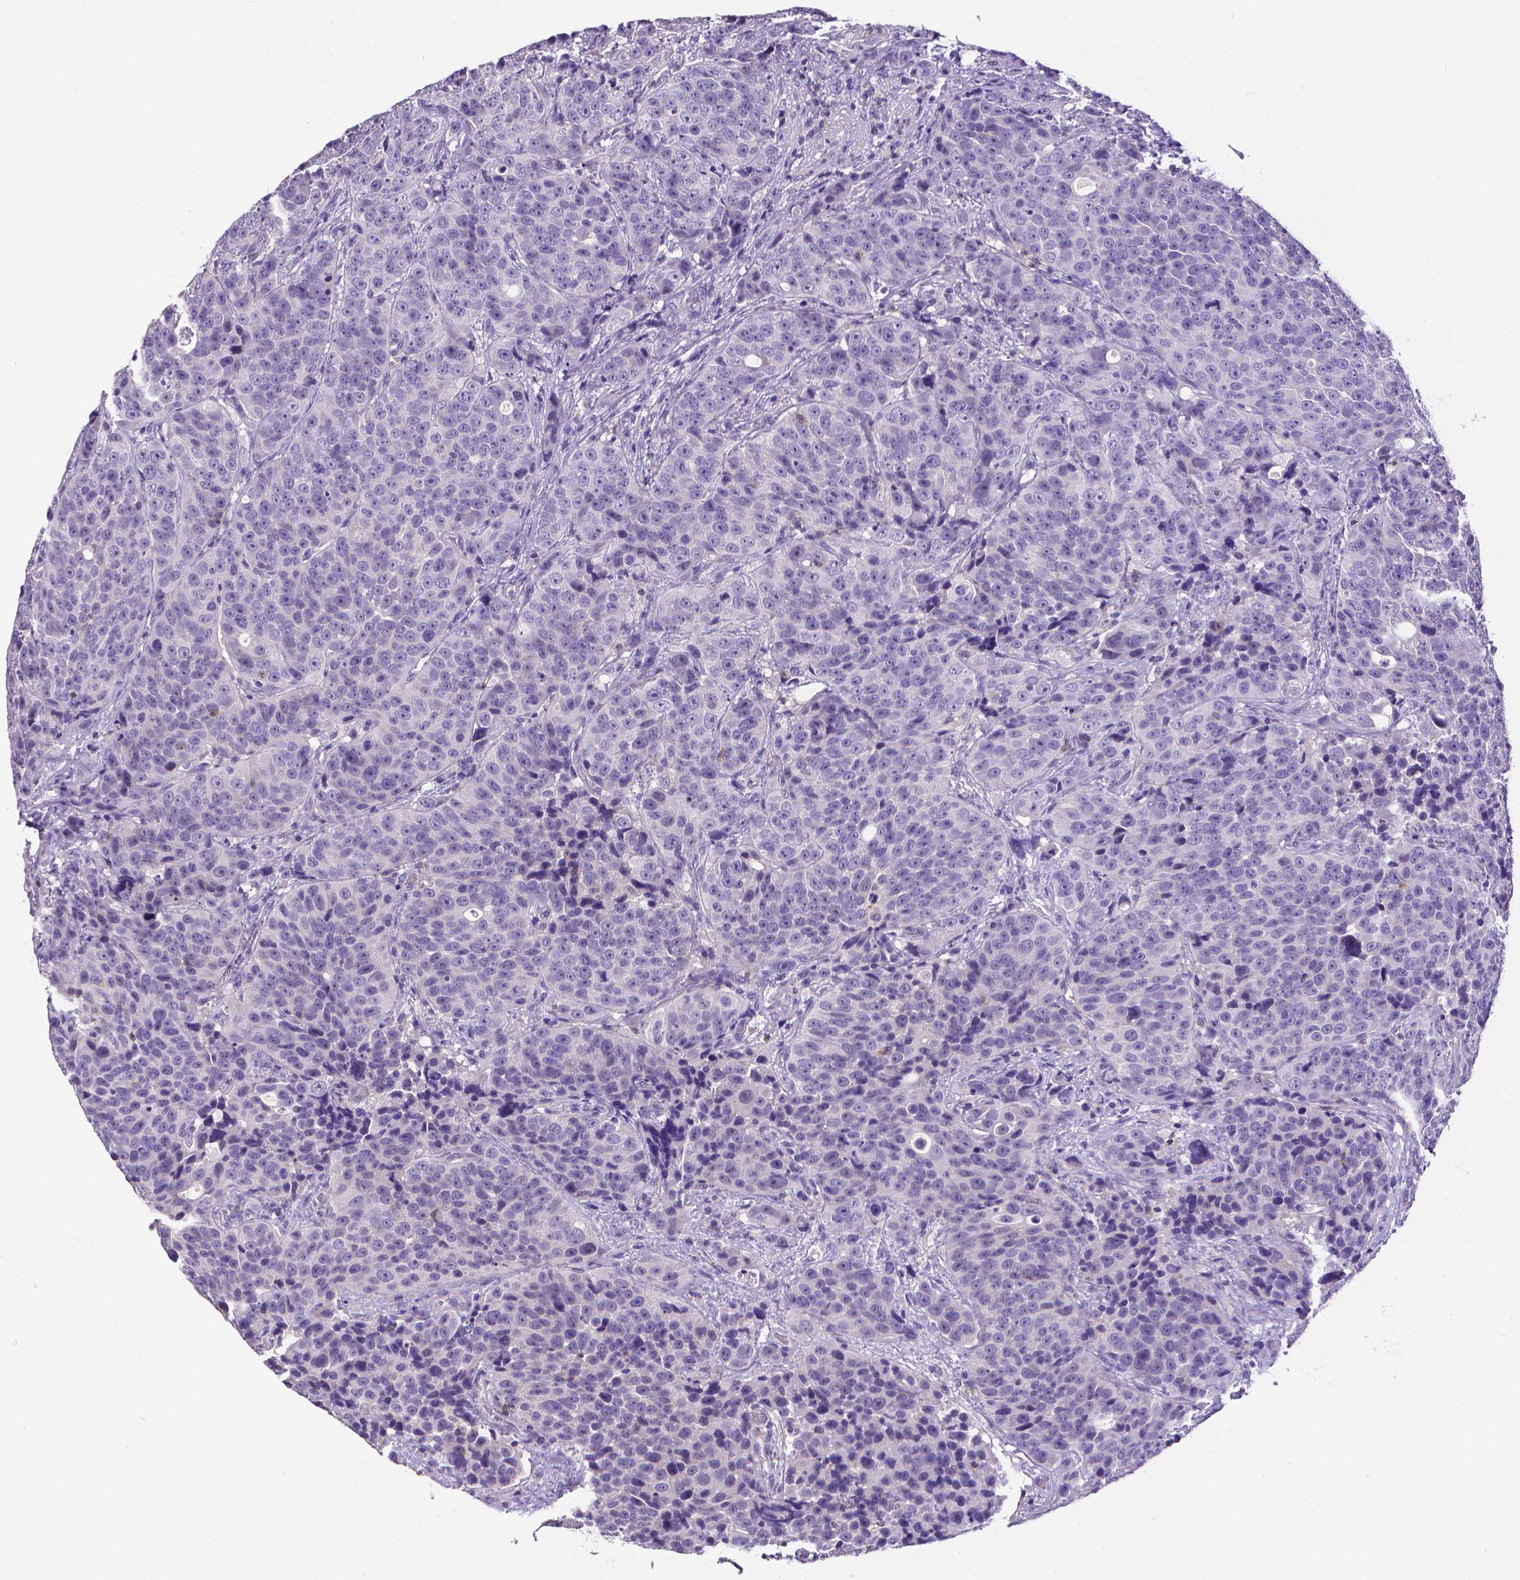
{"staining": {"intensity": "negative", "quantity": "none", "location": "none"}, "tissue": "urothelial cancer", "cell_type": "Tumor cells", "image_type": "cancer", "snomed": [{"axis": "morphology", "description": "Urothelial carcinoma, NOS"}, {"axis": "topography", "description": "Urinary bladder"}], "caption": "IHC image of human urothelial cancer stained for a protein (brown), which reveals no expression in tumor cells.", "gene": "CD4", "patient": {"sex": "male", "age": 52}}